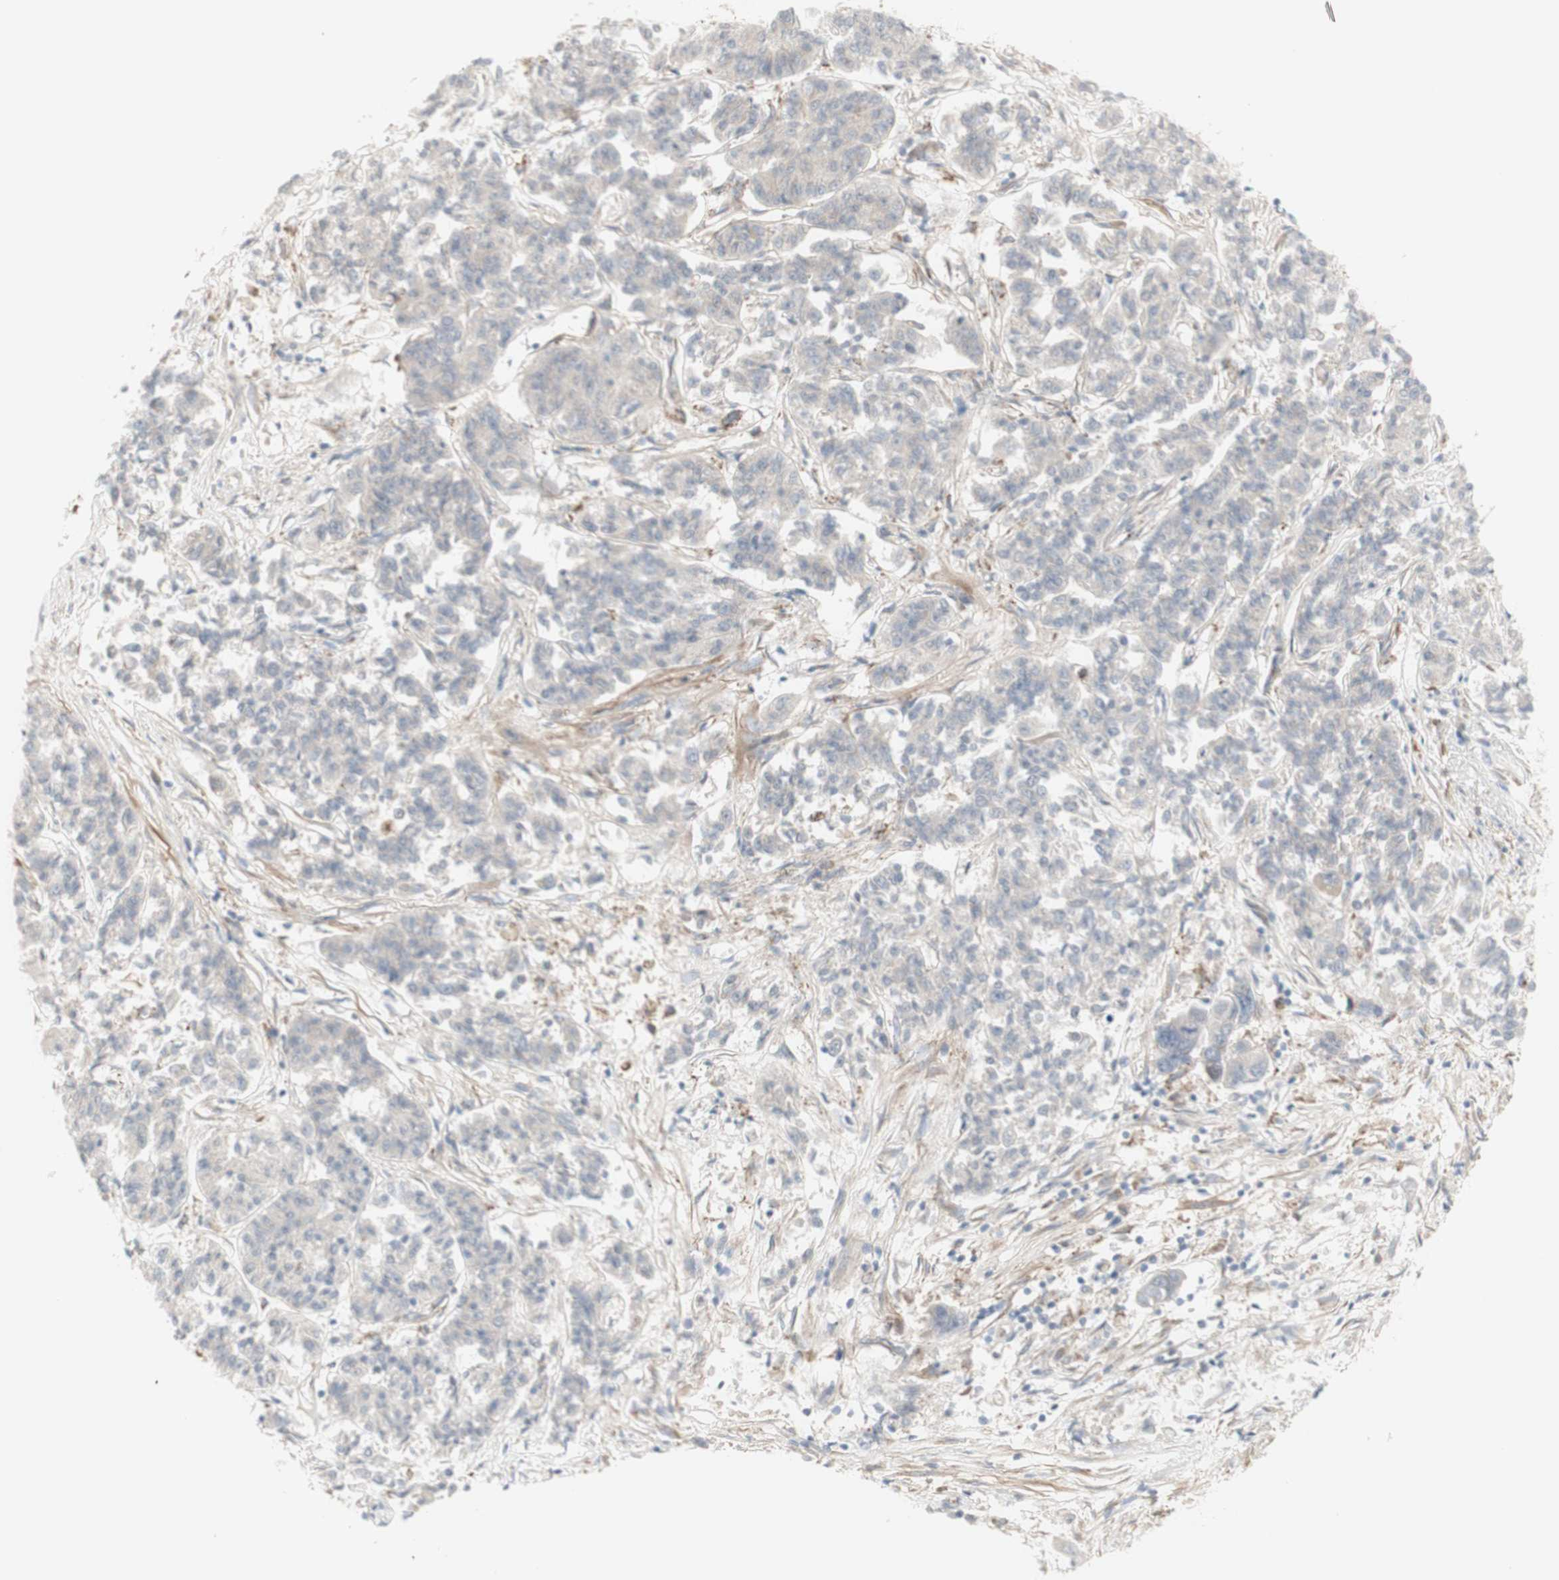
{"staining": {"intensity": "weak", "quantity": ">75%", "location": "cytoplasmic/membranous"}, "tissue": "lung cancer", "cell_type": "Tumor cells", "image_type": "cancer", "snomed": [{"axis": "morphology", "description": "Adenocarcinoma, NOS"}, {"axis": "topography", "description": "Lung"}], "caption": "DAB (3,3'-diaminobenzidine) immunohistochemical staining of human lung cancer (adenocarcinoma) displays weak cytoplasmic/membranous protein staining in about >75% of tumor cells. The staining was performed using DAB, with brown indicating positive protein expression. Nuclei are stained blue with hematoxylin.", "gene": "CNN3", "patient": {"sex": "male", "age": 84}}